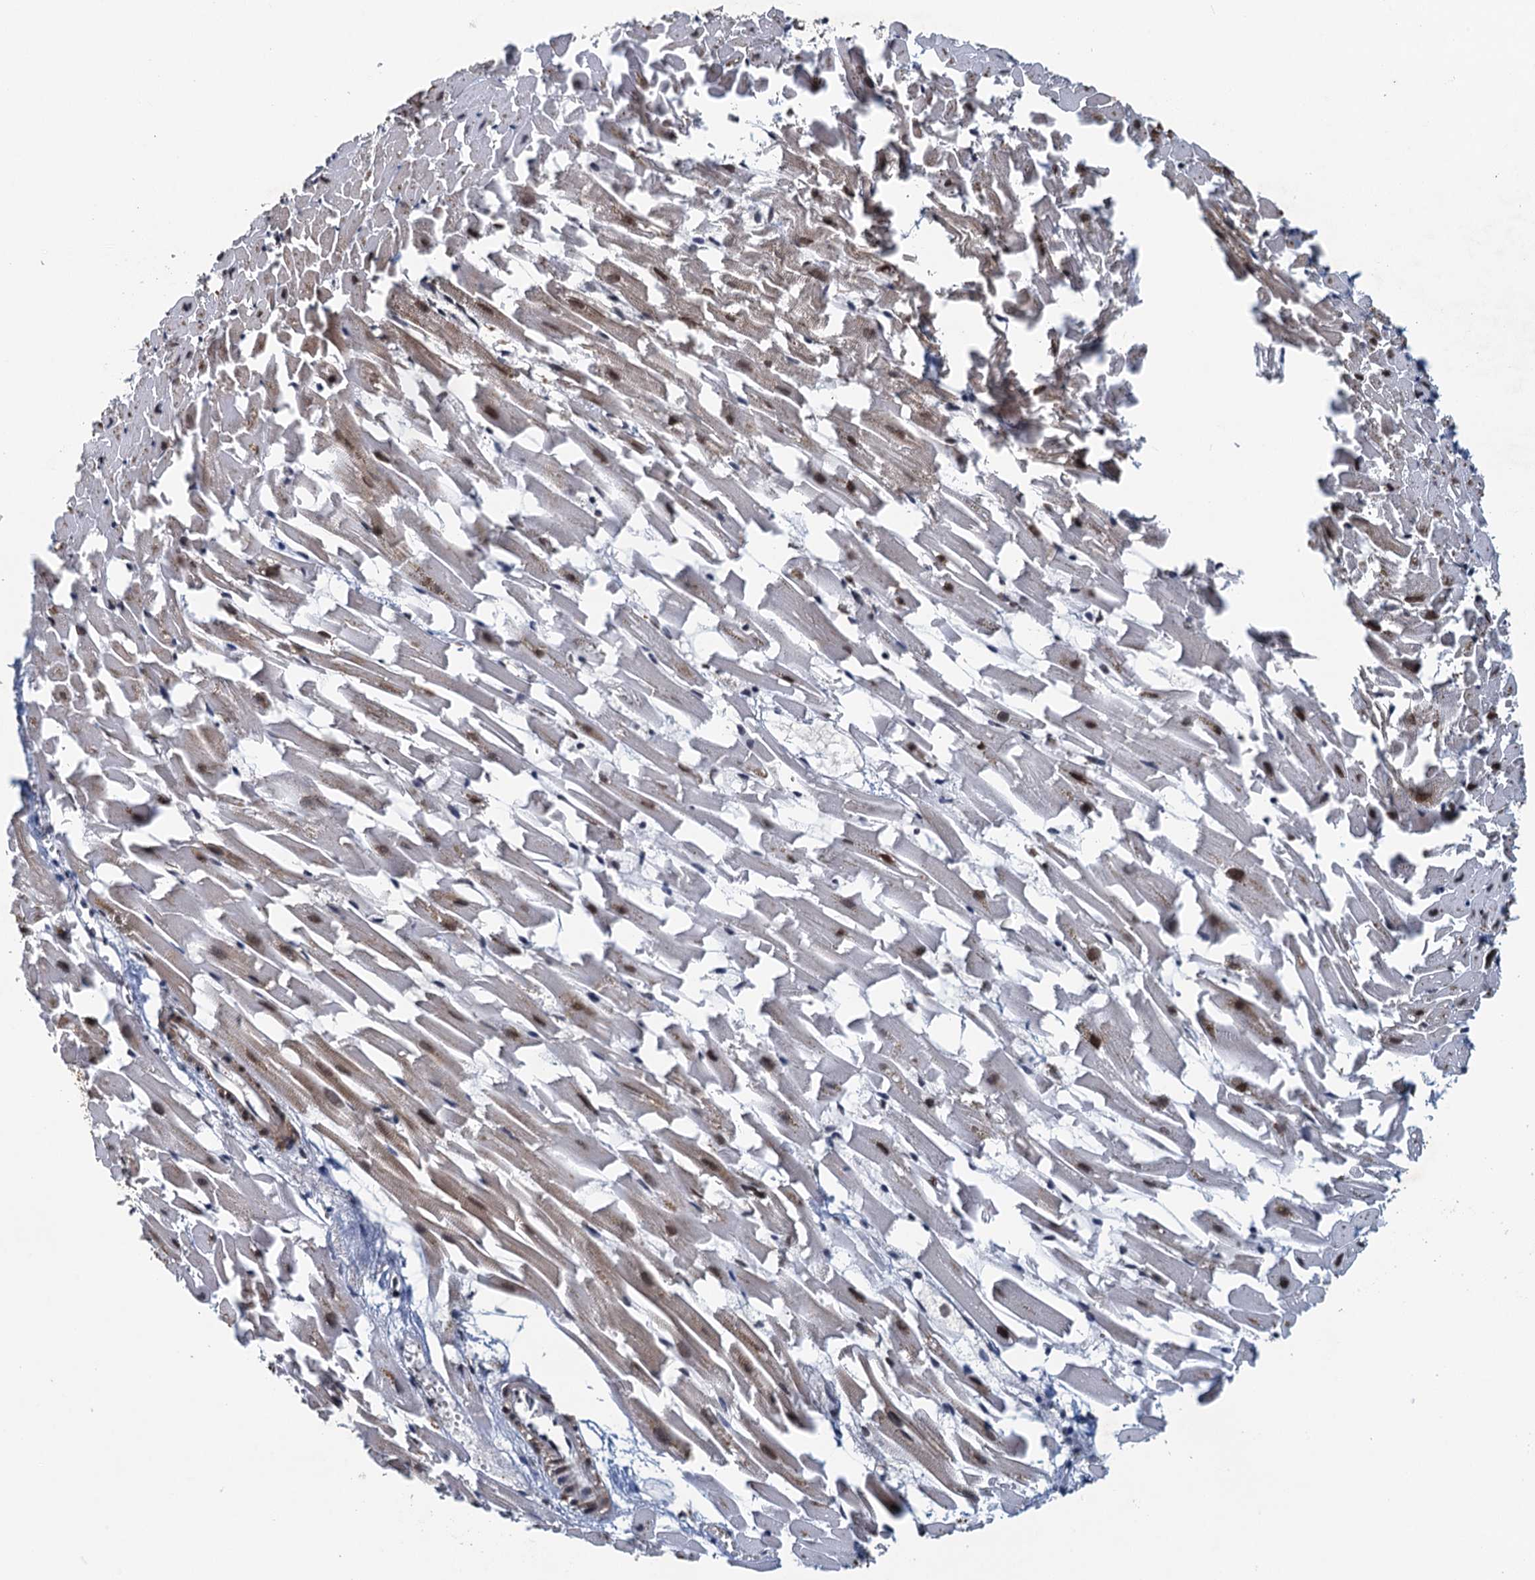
{"staining": {"intensity": "strong", "quantity": ">75%", "location": "nuclear"}, "tissue": "heart muscle", "cell_type": "Cardiomyocytes", "image_type": "normal", "snomed": [{"axis": "morphology", "description": "Normal tissue, NOS"}, {"axis": "topography", "description": "Heart"}], "caption": "IHC staining of unremarkable heart muscle, which displays high levels of strong nuclear expression in about >75% of cardiomyocytes indicating strong nuclear protein expression. The staining was performed using DAB (brown) for protein detection and nuclei were counterstained in hematoxylin (blue).", "gene": "ZC3H18", "patient": {"sex": "female", "age": 64}}